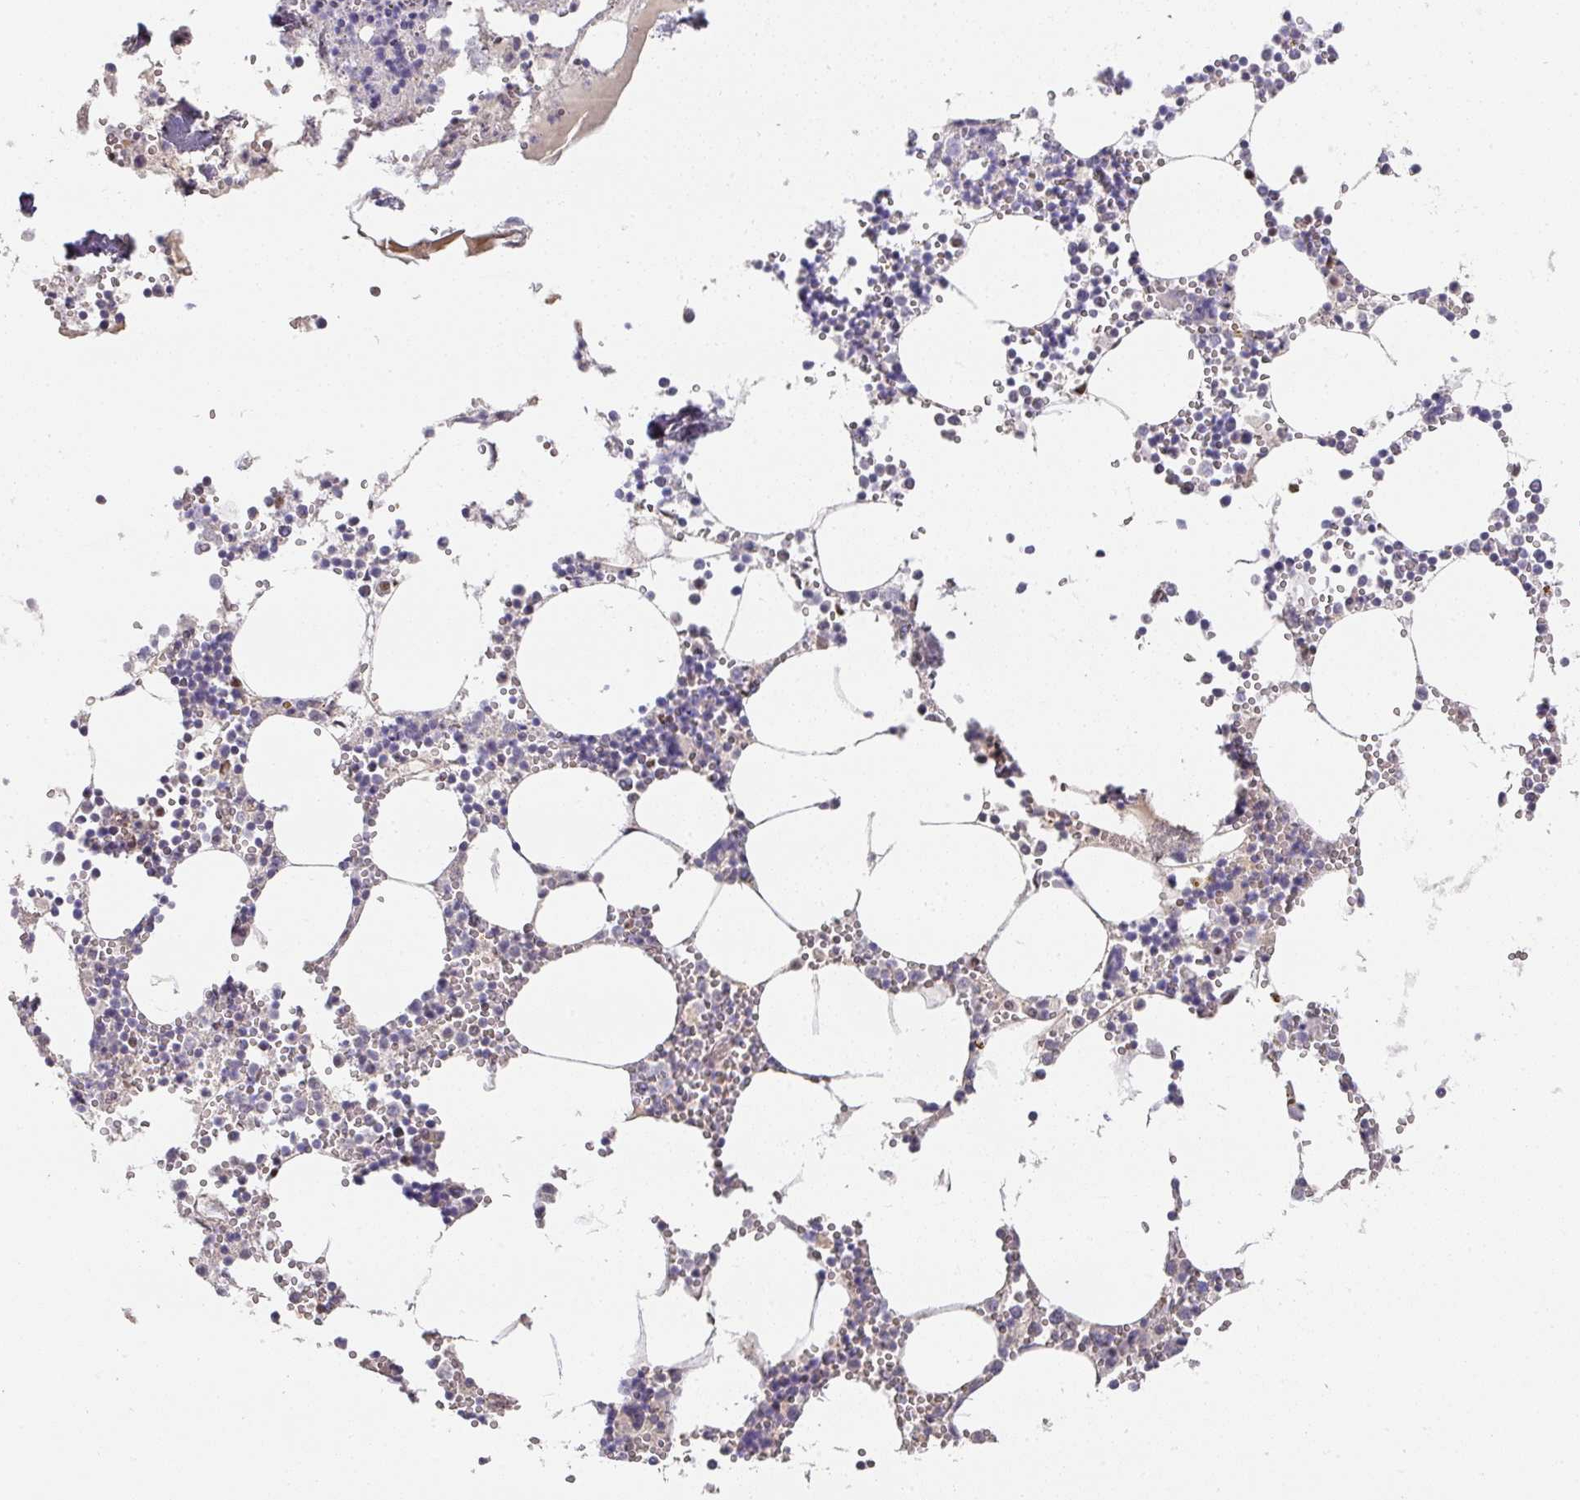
{"staining": {"intensity": "negative", "quantity": "none", "location": "none"}, "tissue": "bone marrow", "cell_type": "Hematopoietic cells", "image_type": "normal", "snomed": [{"axis": "morphology", "description": "Normal tissue, NOS"}, {"axis": "topography", "description": "Bone marrow"}], "caption": "Immunohistochemistry (IHC) of normal human bone marrow displays no expression in hematopoietic cells. Nuclei are stained in blue.", "gene": "FOXN4", "patient": {"sex": "male", "age": 54}}